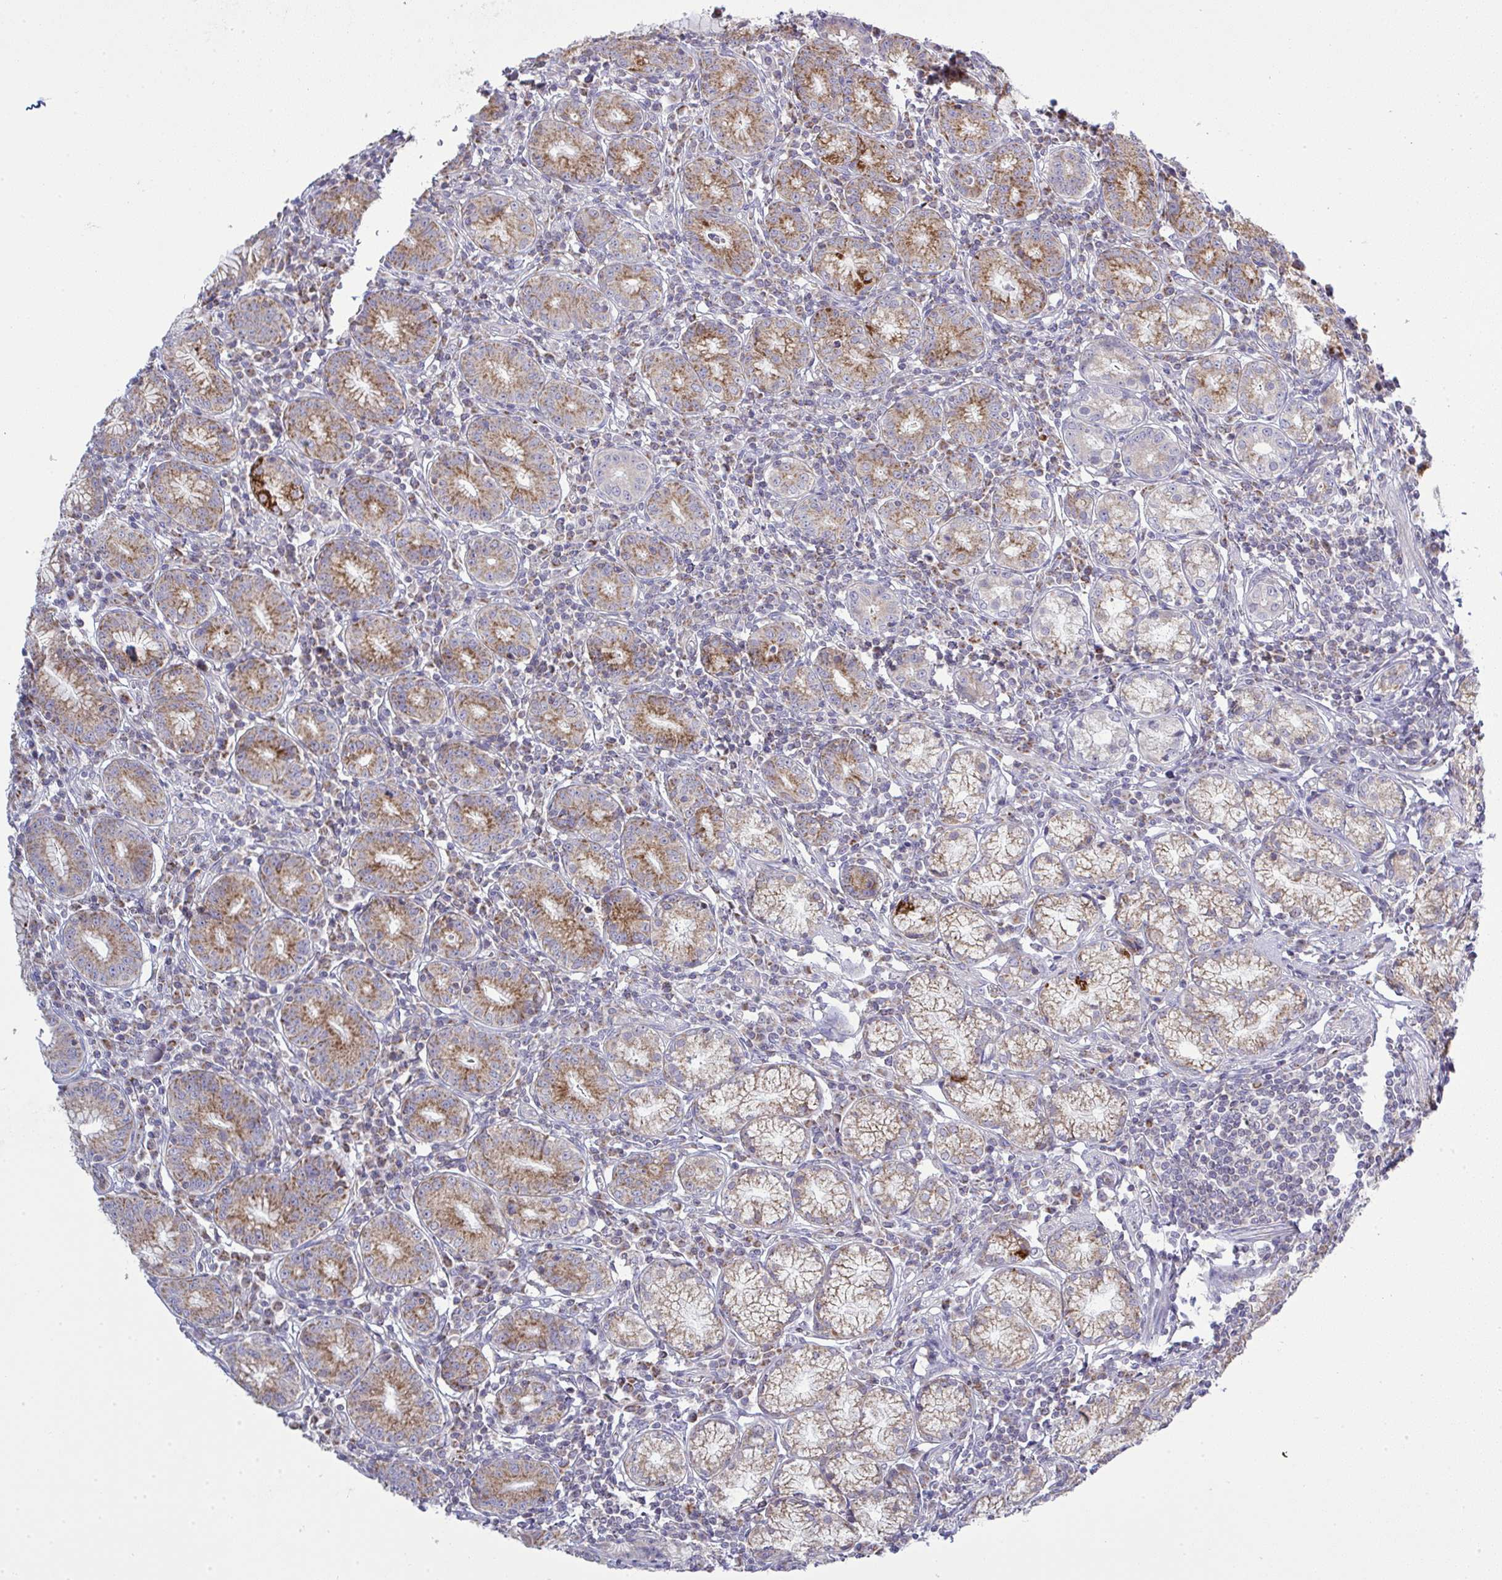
{"staining": {"intensity": "strong", "quantity": "25%-75%", "location": "cytoplasmic/membranous"}, "tissue": "stomach", "cell_type": "Glandular cells", "image_type": "normal", "snomed": [{"axis": "morphology", "description": "Normal tissue, NOS"}, {"axis": "topography", "description": "Stomach"}], "caption": "The image exhibits immunohistochemical staining of normal stomach. There is strong cytoplasmic/membranous staining is seen in approximately 25%-75% of glandular cells.", "gene": "NDUFA7", "patient": {"sex": "male", "age": 55}}